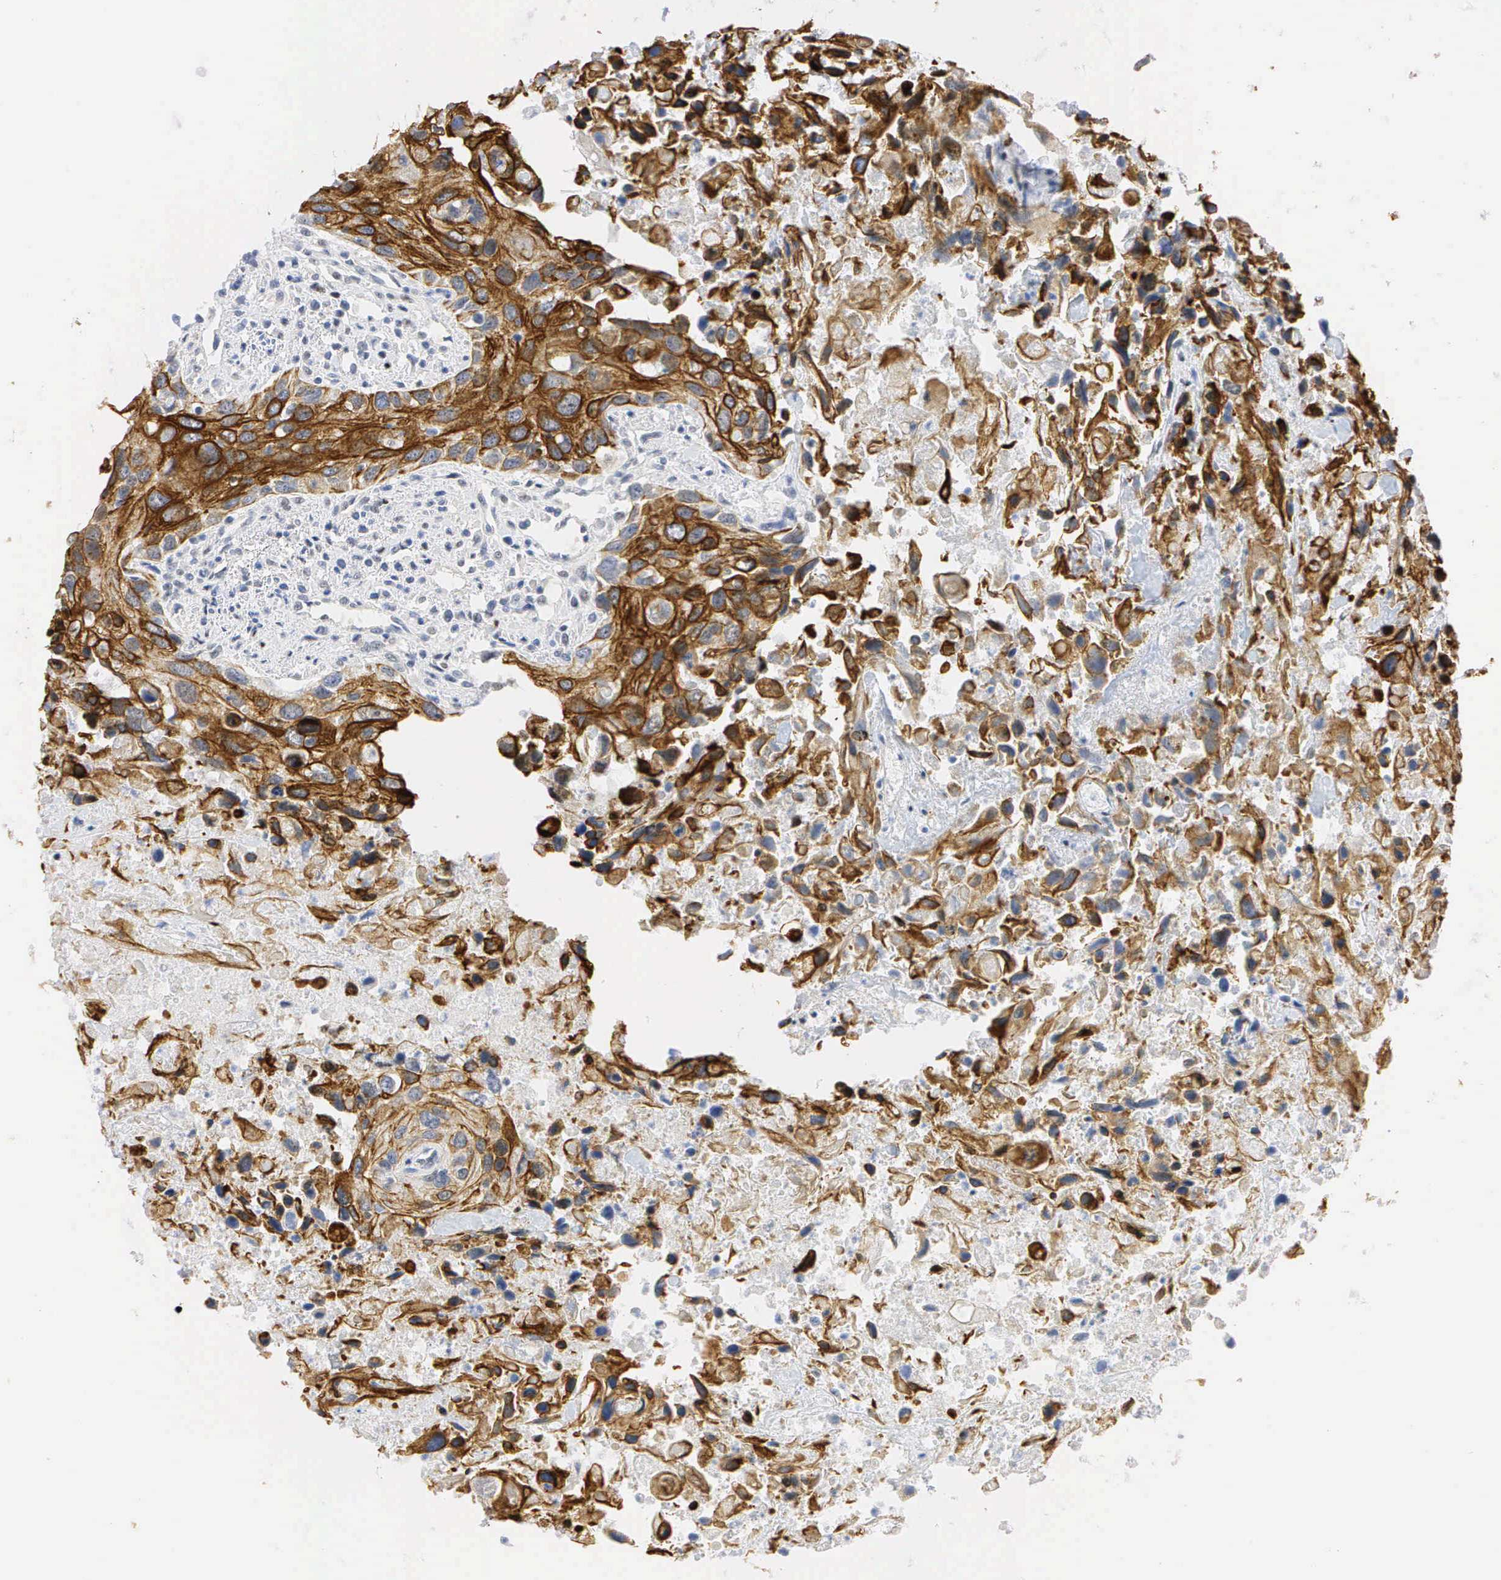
{"staining": {"intensity": "strong", "quantity": ">75%", "location": "cytoplasmic/membranous"}, "tissue": "urothelial cancer", "cell_type": "Tumor cells", "image_type": "cancer", "snomed": [{"axis": "morphology", "description": "Urothelial carcinoma, High grade"}, {"axis": "topography", "description": "Urinary bladder"}], "caption": "IHC of urothelial cancer reveals high levels of strong cytoplasmic/membranous expression in approximately >75% of tumor cells. The staining was performed using DAB to visualize the protein expression in brown, while the nuclei were stained in blue with hematoxylin (Magnification: 20x).", "gene": "PGR", "patient": {"sex": "male", "age": 71}}